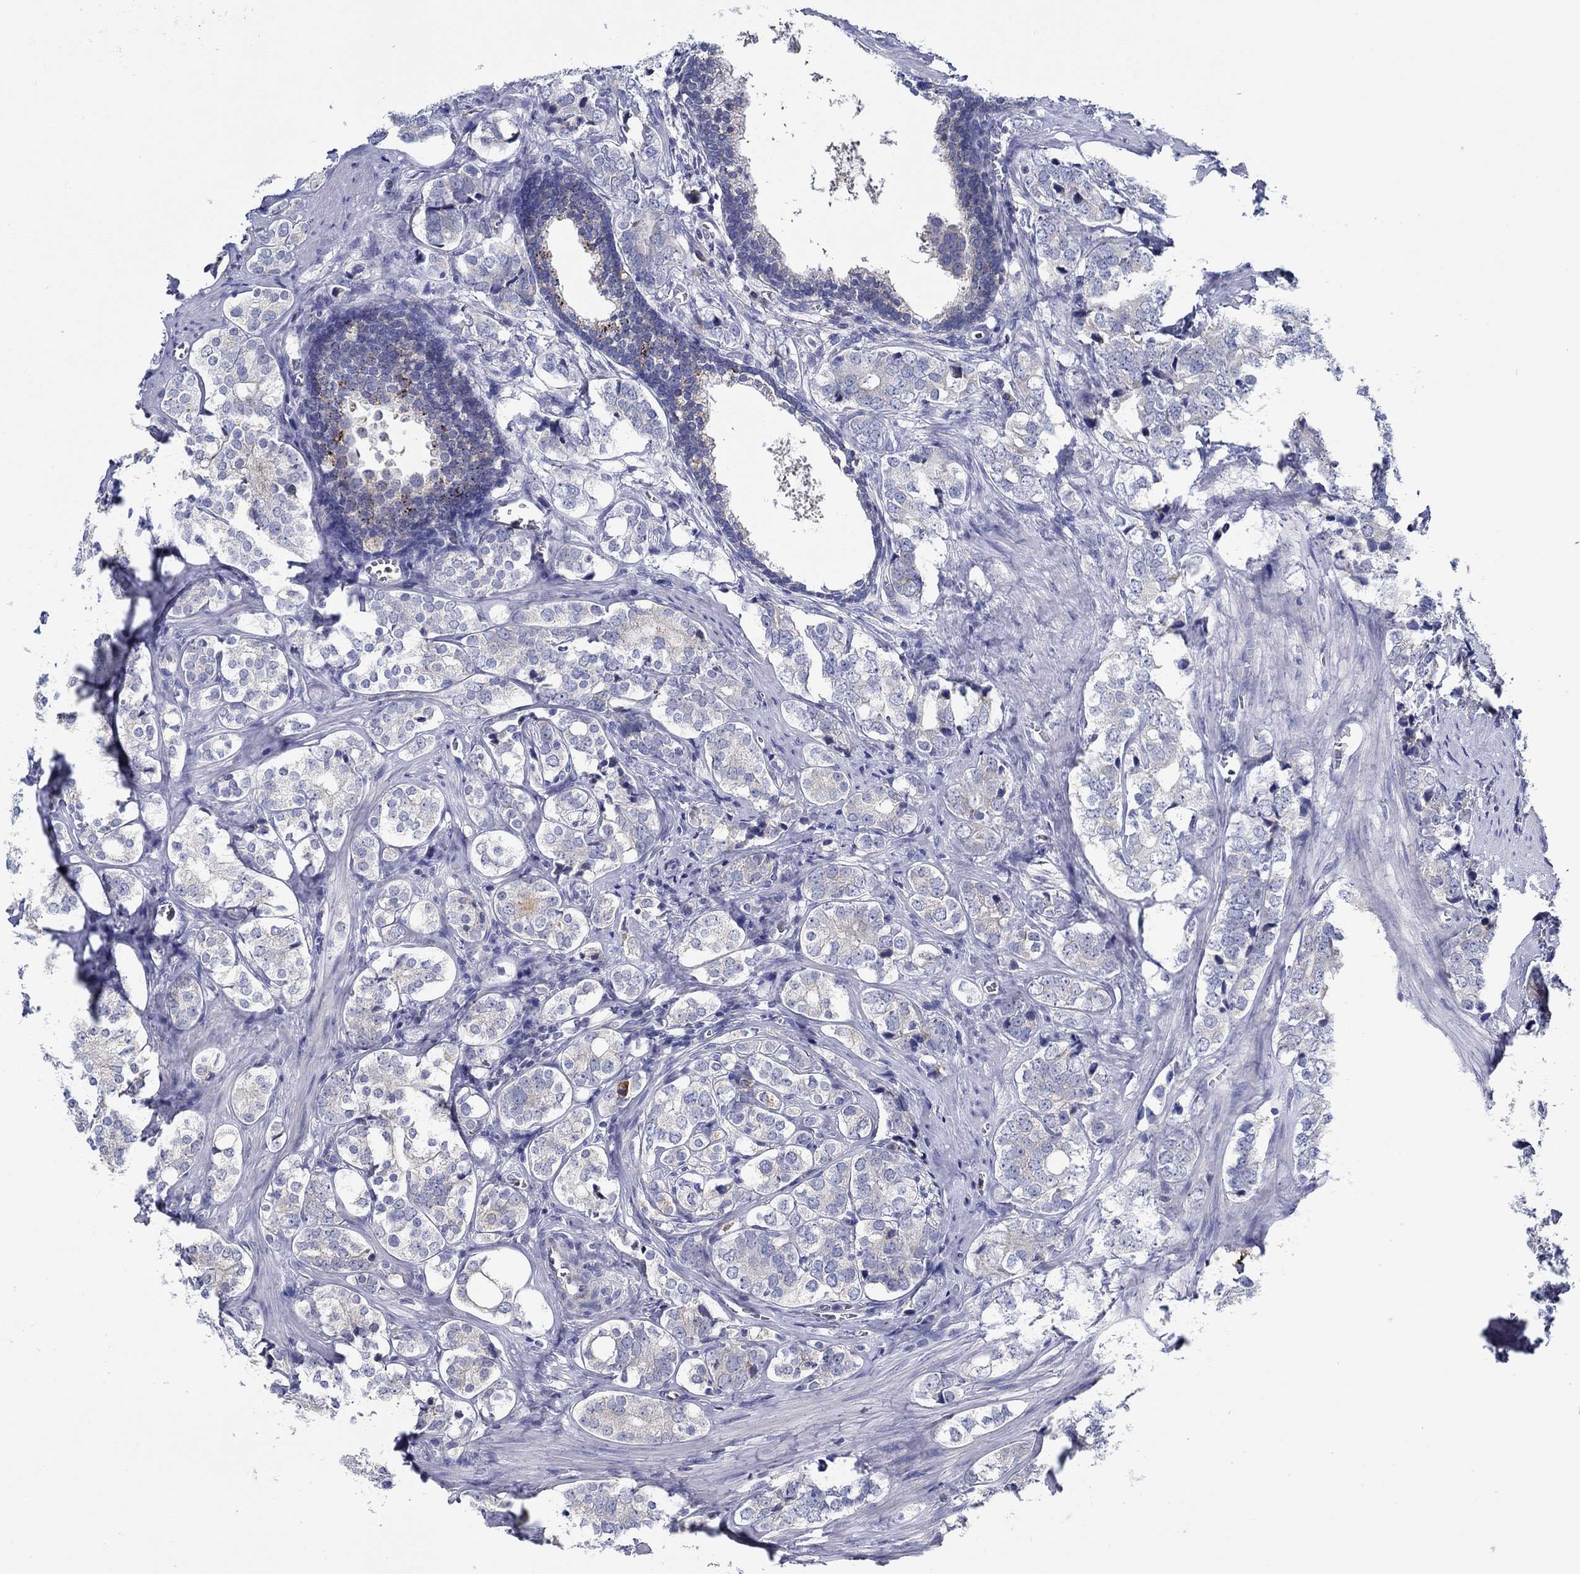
{"staining": {"intensity": "negative", "quantity": "none", "location": "none"}, "tissue": "prostate cancer", "cell_type": "Tumor cells", "image_type": "cancer", "snomed": [{"axis": "morphology", "description": "Adenocarcinoma, NOS"}, {"axis": "topography", "description": "Prostate and seminal vesicle, NOS"}], "caption": "Tumor cells show no significant protein staining in prostate cancer.", "gene": "CFAP61", "patient": {"sex": "male", "age": 63}}